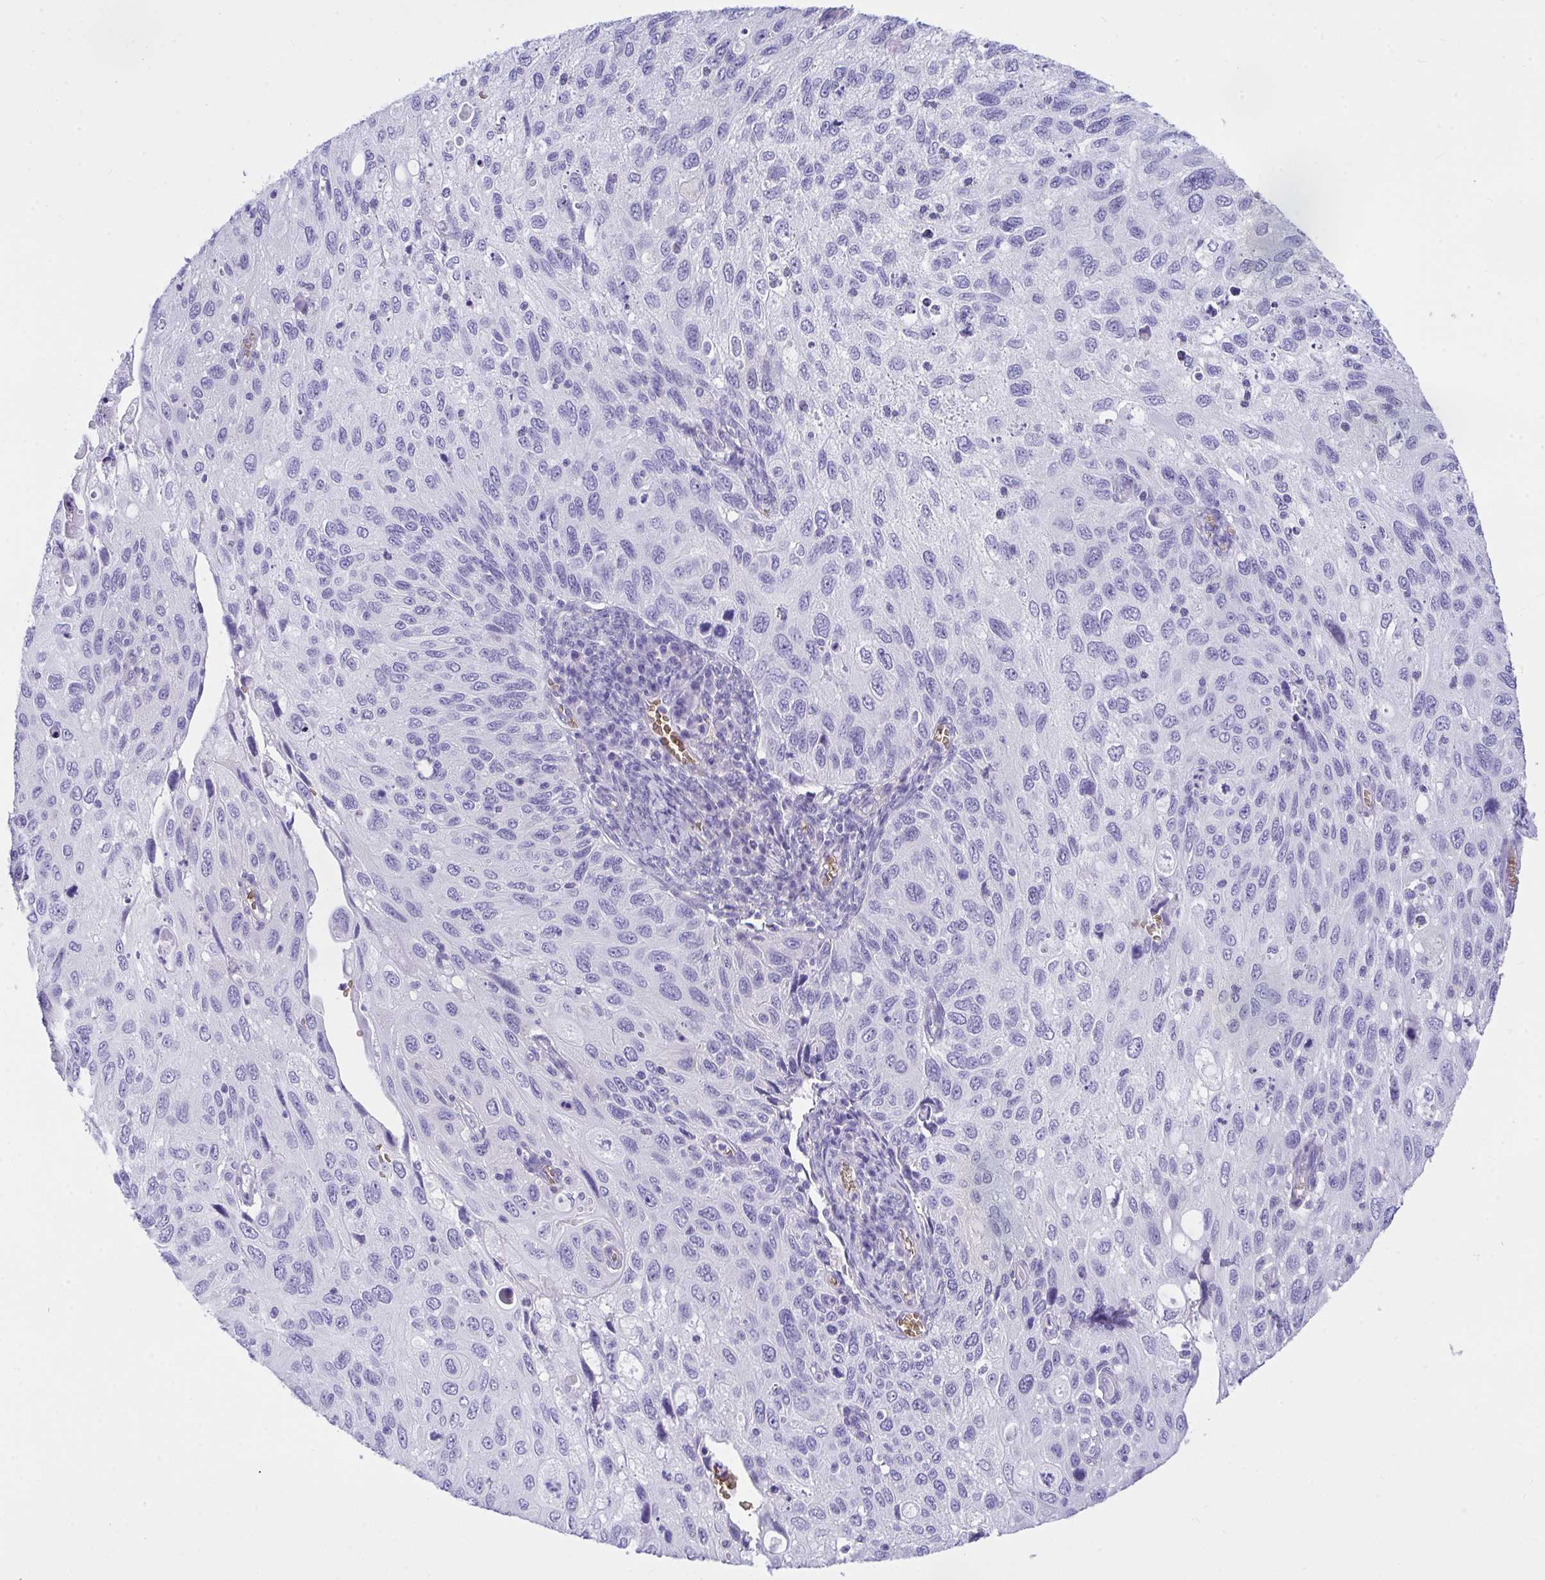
{"staining": {"intensity": "negative", "quantity": "none", "location": "none"}, "tissue": "cervical cancer", "cell_type": "Tumor cells", "image_type": "cancer", "snomed": [{"axis": "morphology", "description": "Squamous cell carcinoma, NOS"}, {"axis": "topography", "description": "Cervix"}], "caption": "Immunohistochemistry micrograph of human squamous cell carcinoma (cervical) stained for a protein (brown), which exhibits no expression in tumor cells. Brightfield microscopy of IHC stained with DAB (brown) and hematoxylin (blue), captured at high magnification.", "gene": "ANK1", "patient": {"sex": "female", "age": 70}}